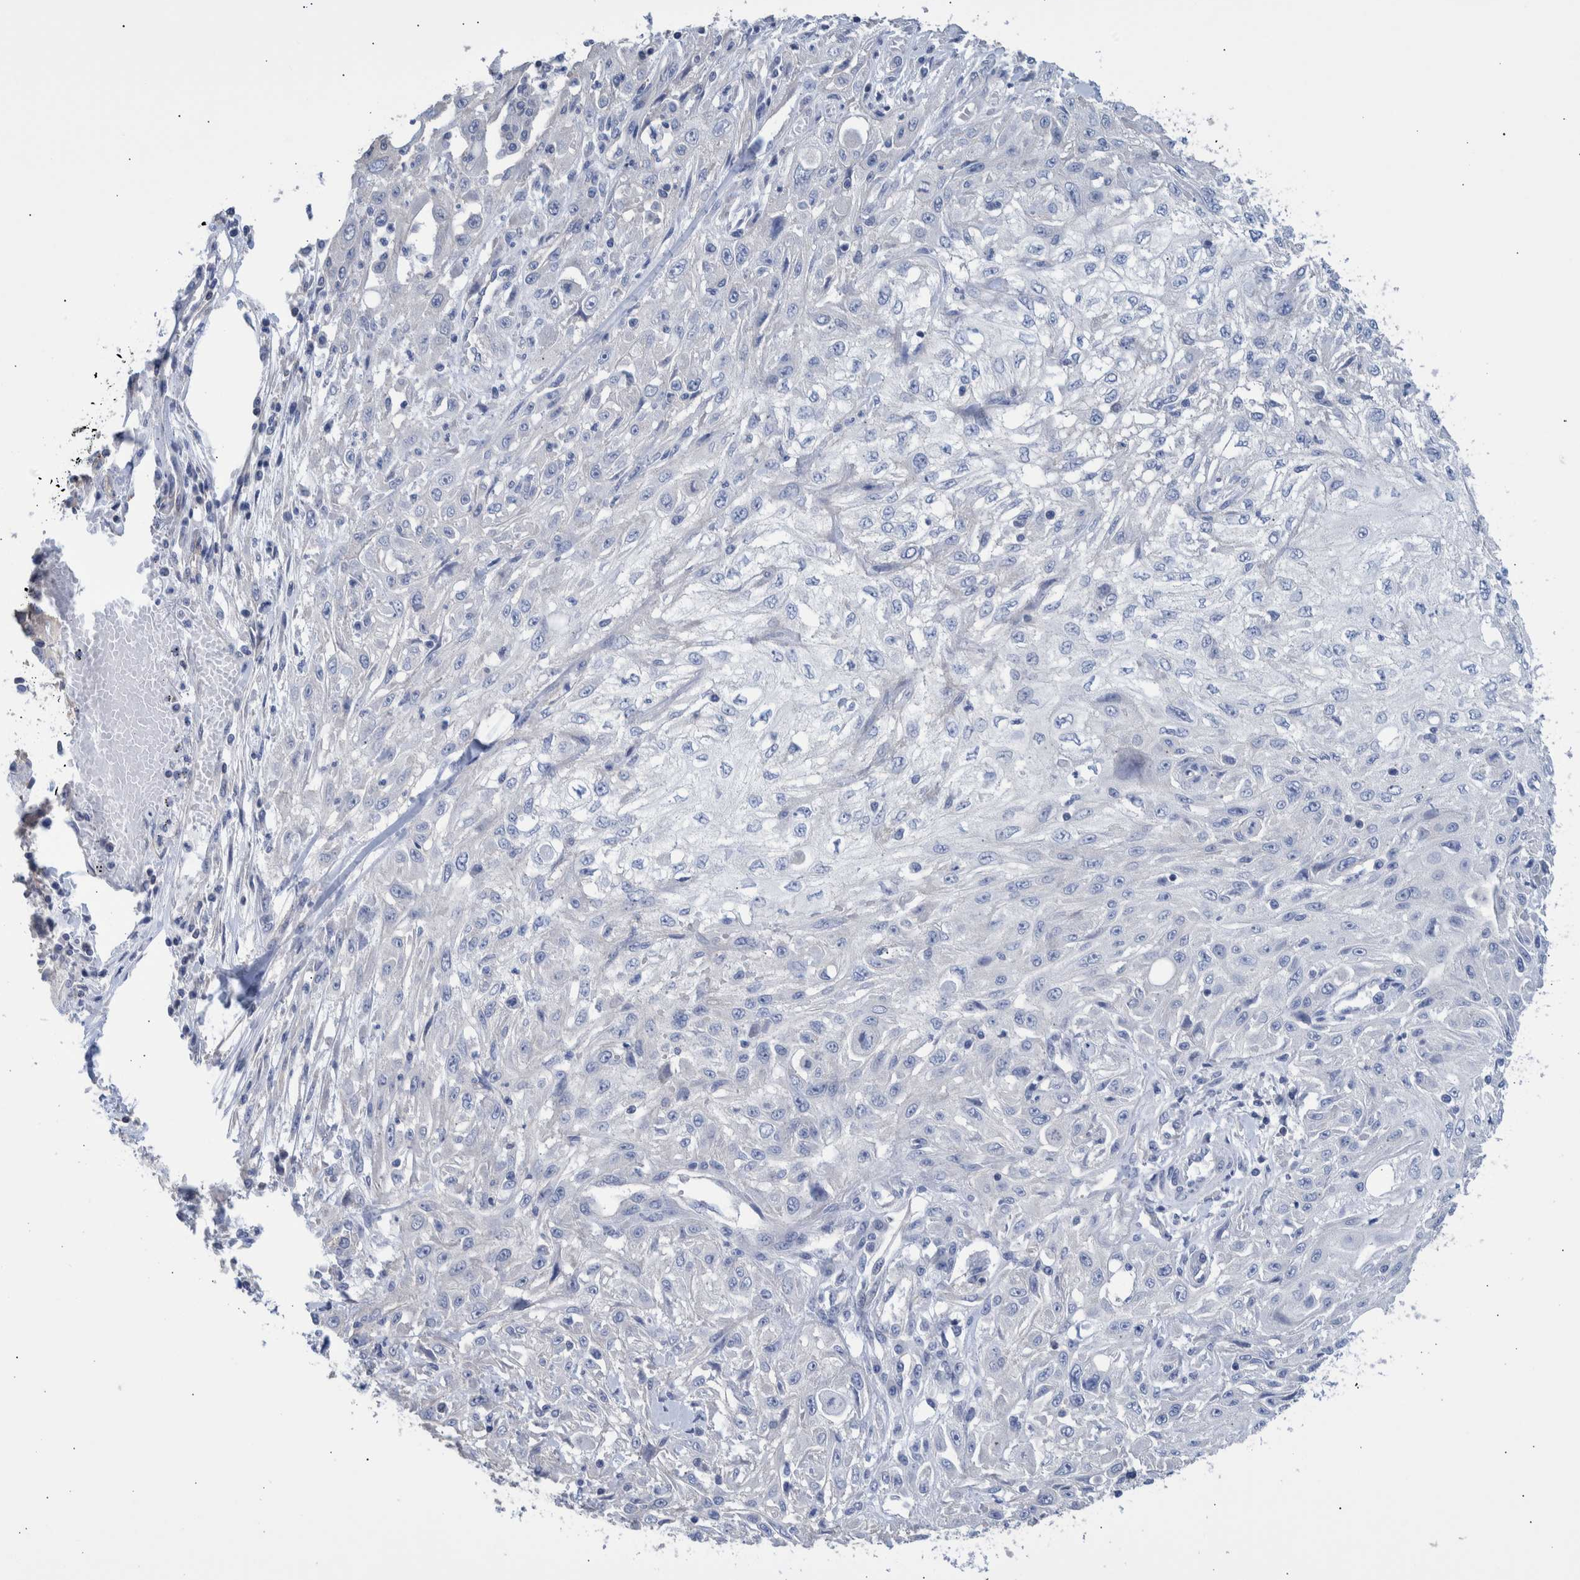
{"staining": {"intensity": "negative", "quantity": "none", "location": "none"}, "tissue": "skin cancer", "cell_type": "Tumor cells", "image_type": "cancer", "snomed": [{"axis": "morphology", "description": "Squamous cell carcinoma, NOS"}, {"axis": "morphology", "description": "Squamous cell carcinoma, metastatic, NOS"}, {"axis": "topography", "description": "Skin"}, {"axis": "topography", "description": "Lymph node"}], "caption": "A high-resolution histopathology image shows immunohistochemistry (IHC) staining of skin cancer, which demonstrates no significant expression in tumor cells.", "gene": "PPP3CC", "patient": {"sex": "male", "age": 75}}